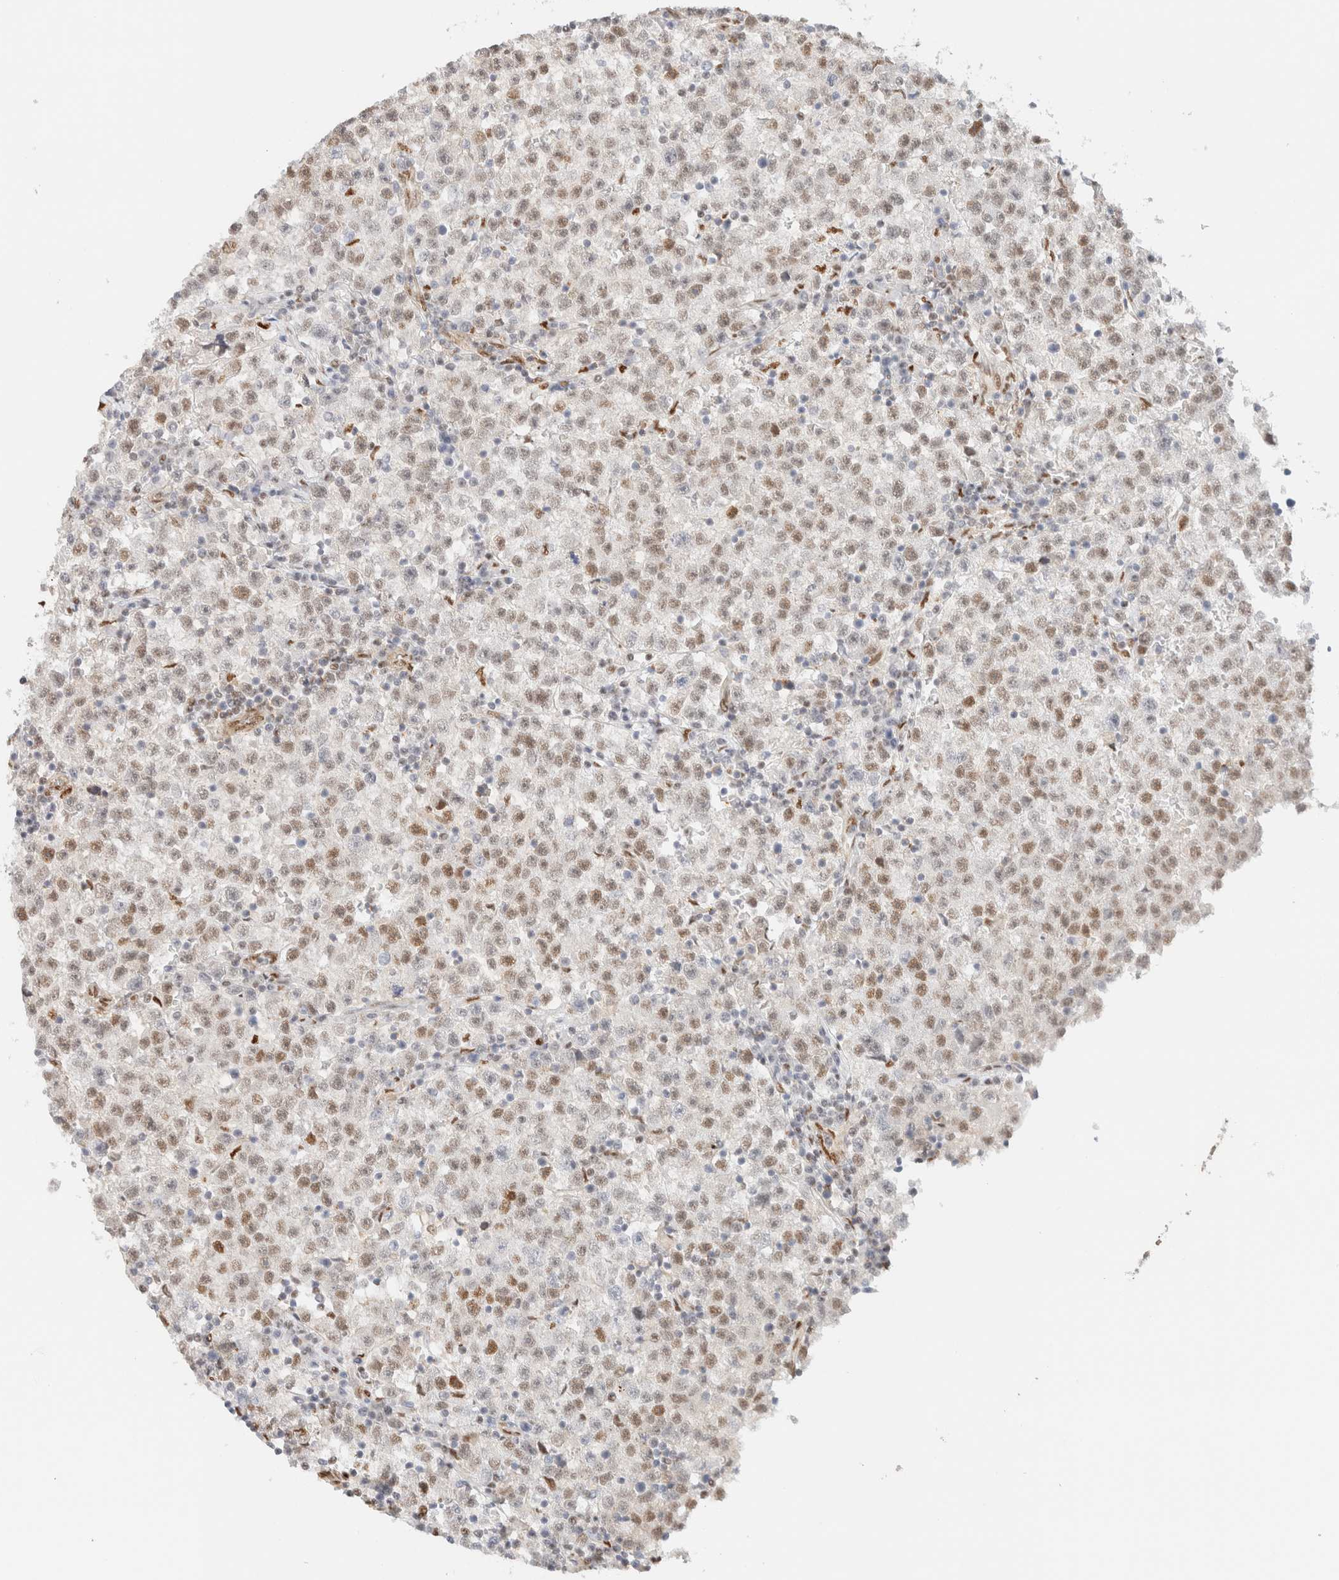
{"staining": {"intensity": "moderate", "quantity": "<25%", "location": "nuclear"}, "tissue": "testis cancer", "cell_type": "Tumor cells", "image_type": "cancer", "snomed": [{"axis": "morphology", "description": "Seminoma, NOS"}, {"axis": "topography", "description": "Testis"}], "caption": "The image displays a brown stain indicating the presence of a protein in the nuclear of tumor cells in testis seminoma.", "gene": "ARID5A", "patient": {"sex": "male", "age": 22}}